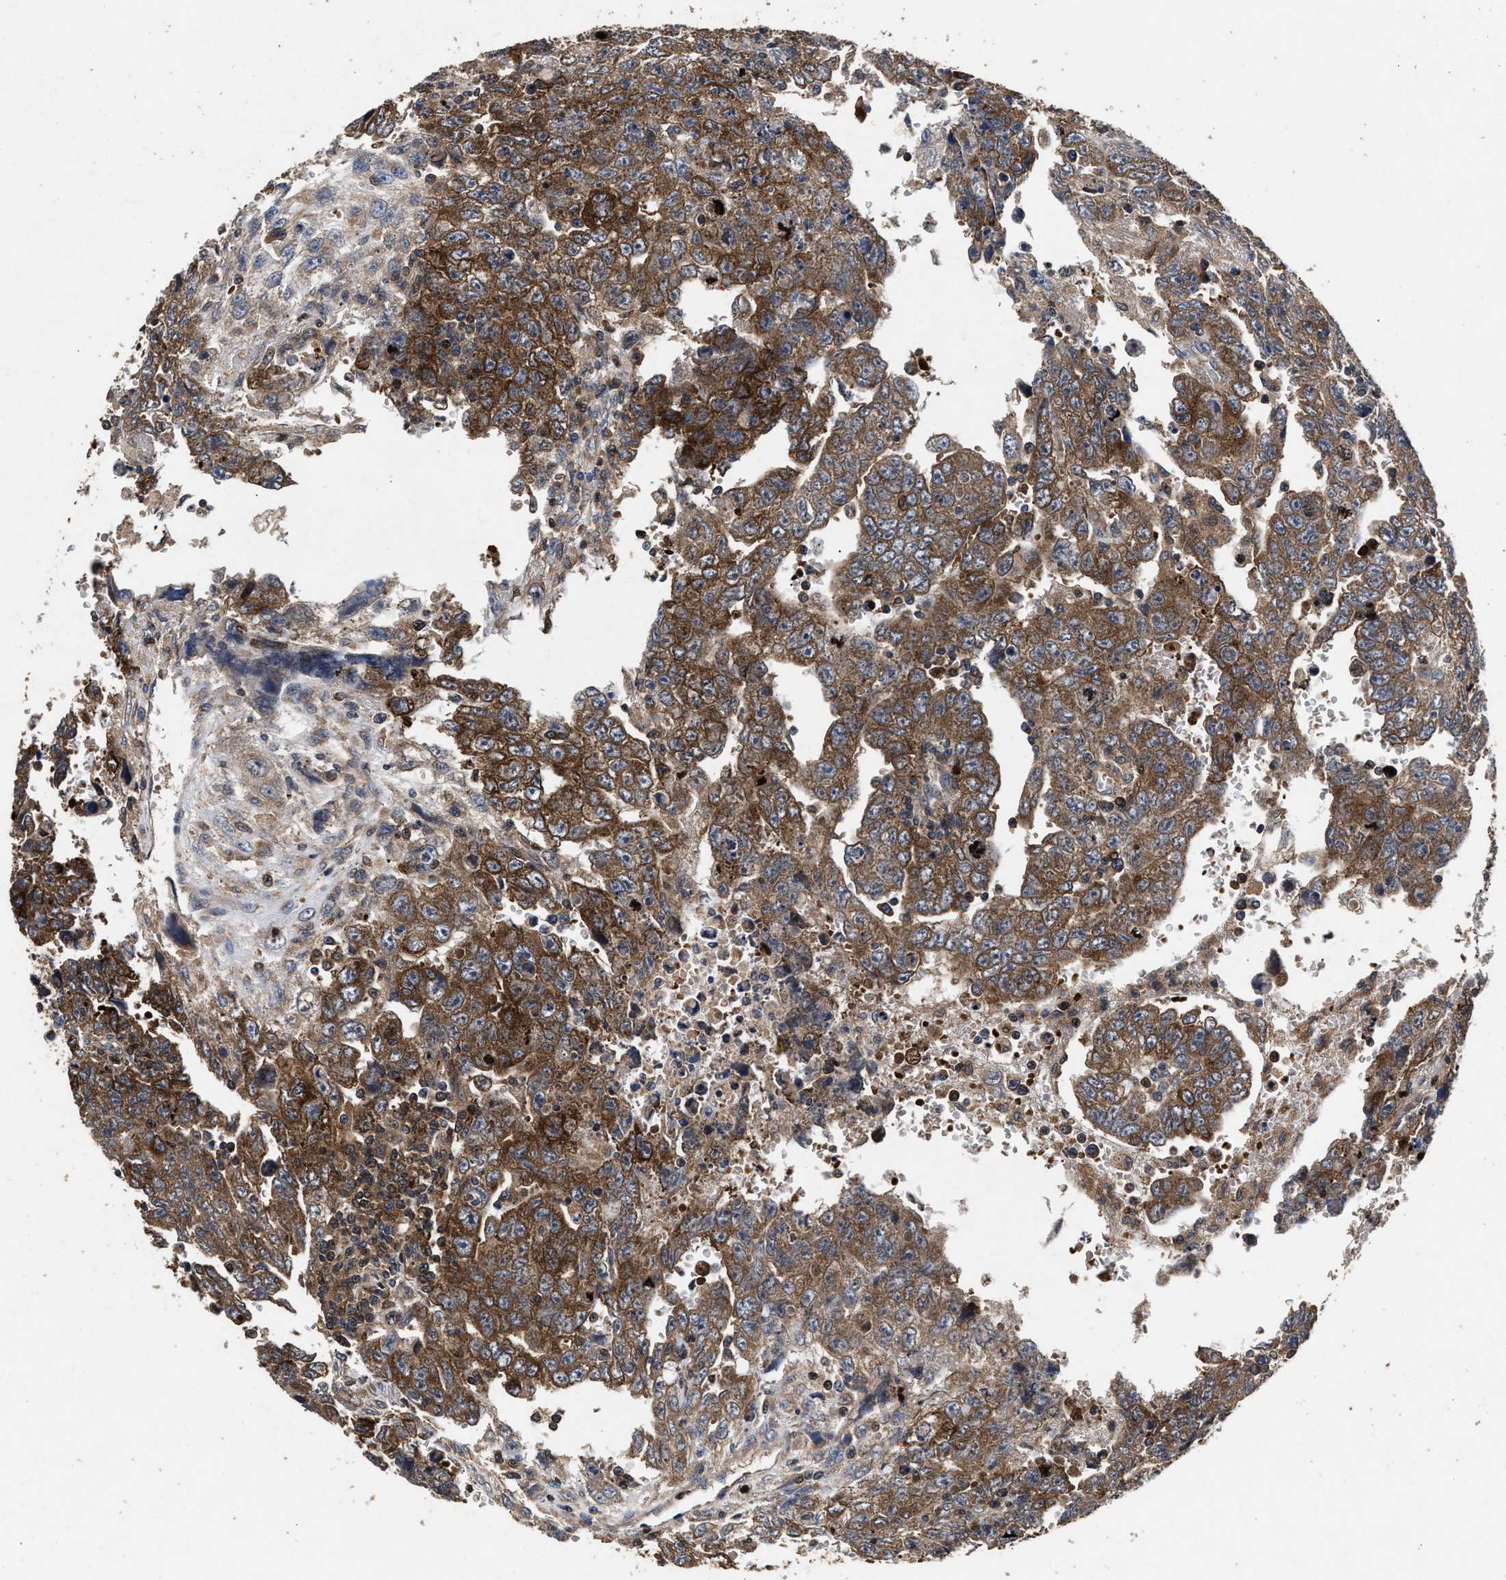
{"staining": {"intensity": "strong", "quantity": ">75%", "location": "cytoplasmic/membranous"}, "tissue": "testis cancer", "cell_type": "Tumor cells", "image_type": "cancer", "snomed": [{"axis": "morphology", "description": "Carcinoma, Embryonal, NOS"}, {"axis": "topography", "description": "Testis"}], "caption": "Tumor cells display high levels of strong cytoplasmic/membranous expression in approximately >75% of cells in human testis cancer.", "gene": "NFKB2", "patient": {"sex": "male", "age": 28}}